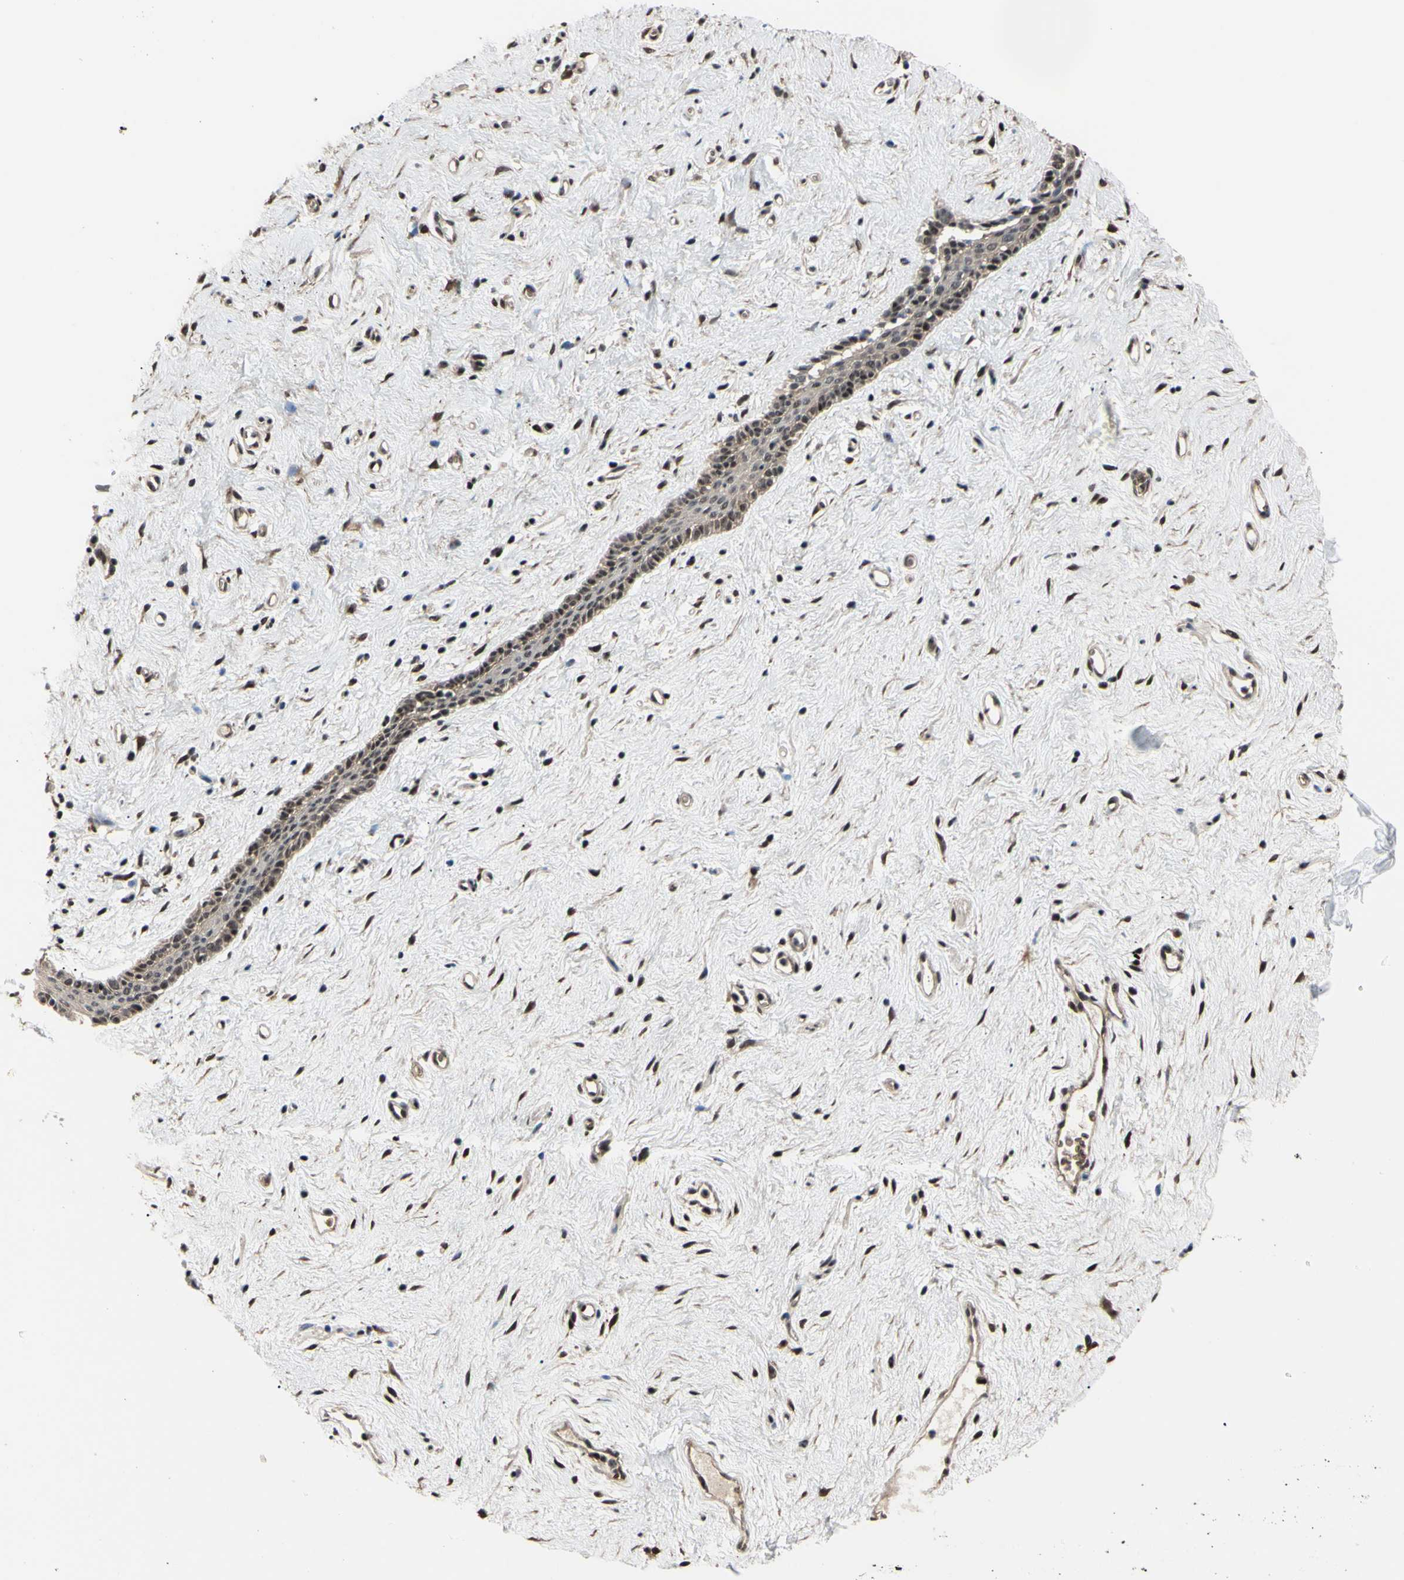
{"staining": {"intensity": "strong", "quantity": ">75%", "location": "nuclear"}, "tissue": "vagina", "cell_type": "Squamous epithelial cells", "image_type": "normal", "snomed": [{"axis": "morphology", "description": "Normal tissue, NOS"}, {"axis": "topography", "description": "Vagina"}], "caption": "Immunohistochemistry of normal vagina reveals high levels of strong nuclear expression in approximately >75% of squamous epithelial cells.", "gene": "THAP12", "patient": {"sex": "female", "age": 44}}